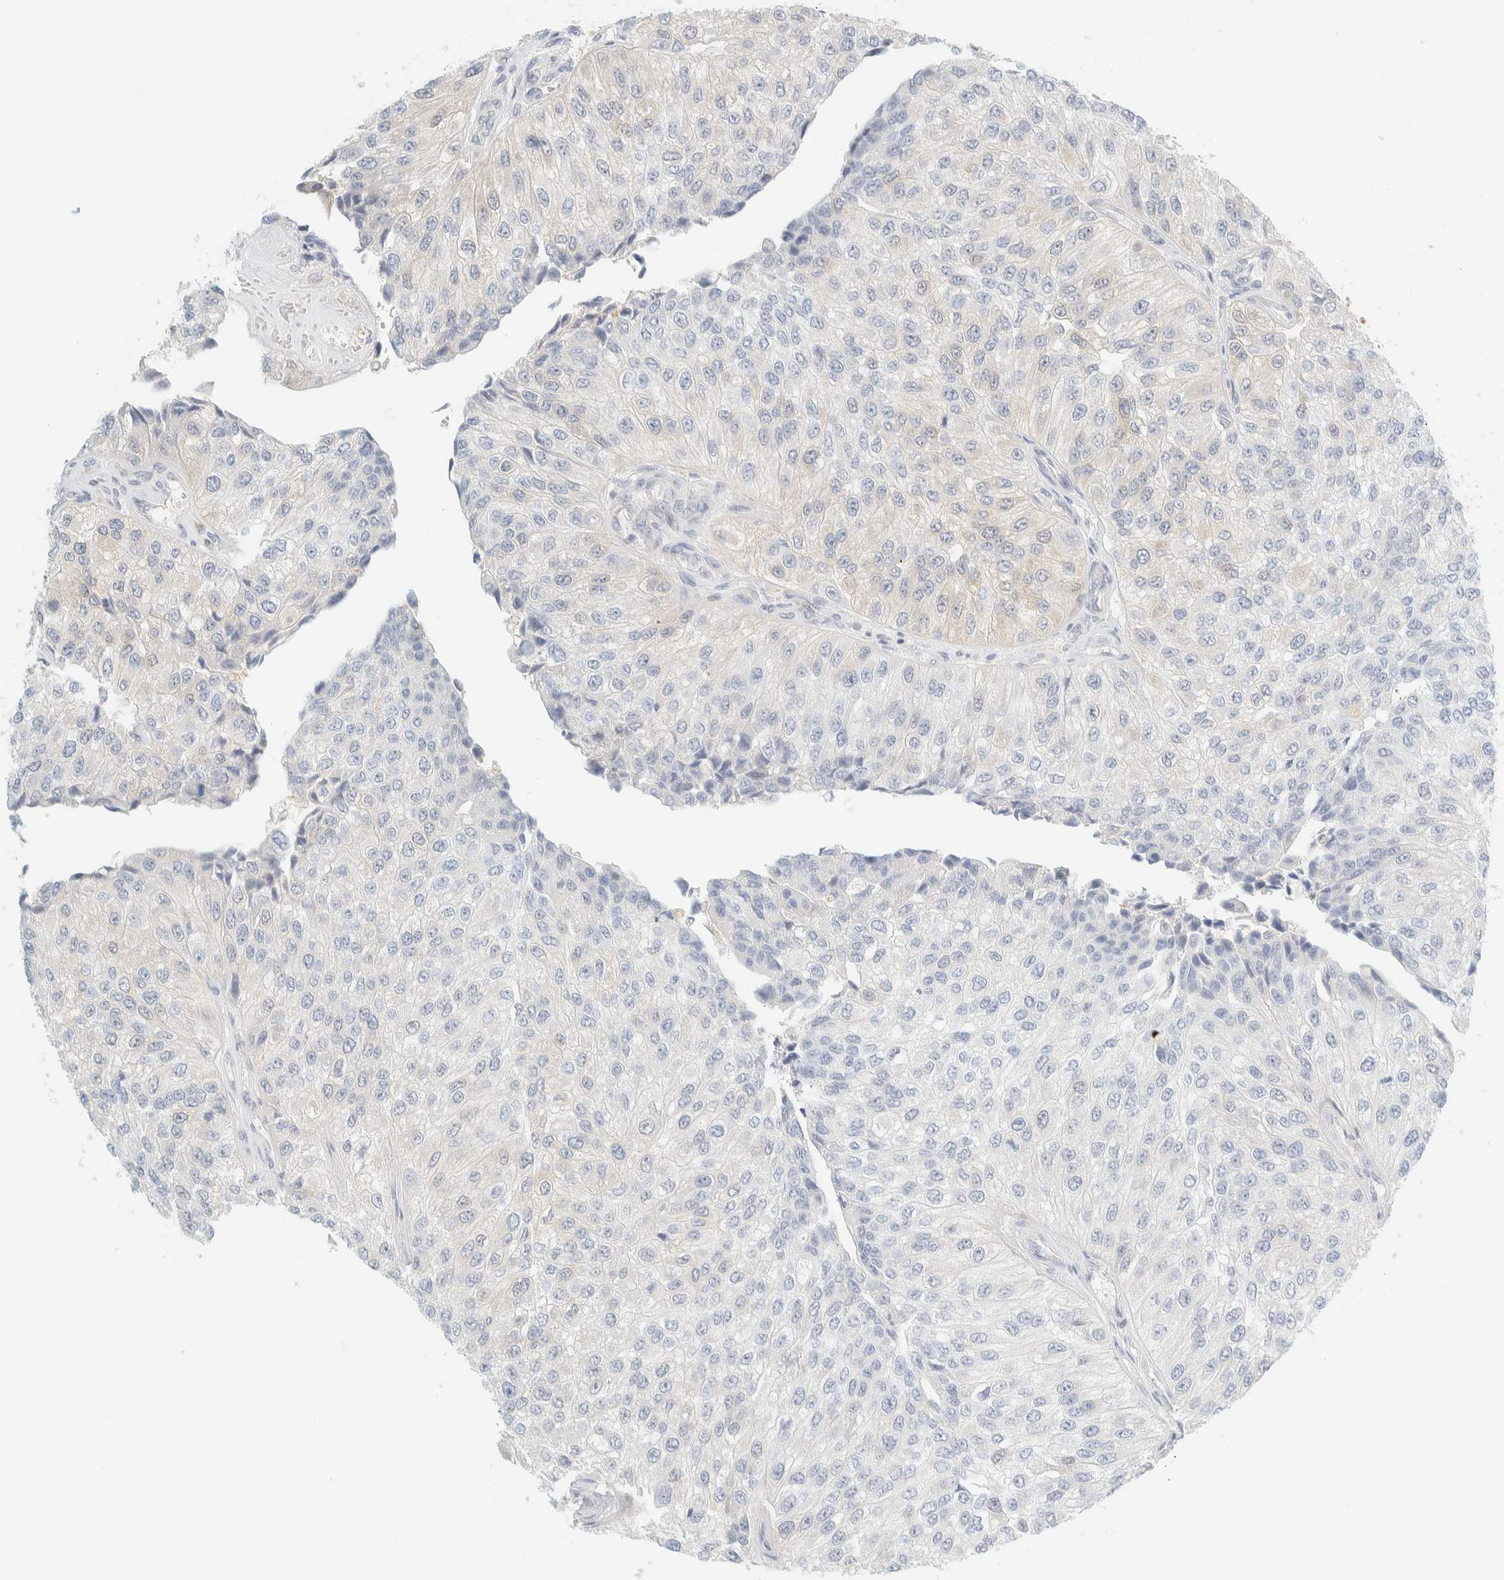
{"staining": {"intensity": "negative", "quantity": "none", "location": "none"}, "tissue": "urothelial cancer", "cell_type": "Tumor cells", "image_type": "cancer", "snomed": [{"axis": "morphology", "description": "Urothelial carcinoma, High grade"}, {"axis": "topography", "description": "Kidney"}, {"axis": "topography", "description": "Urinary bladder"}], "caption": "High magnification brightfield microscopy of urothelial carcinoma (high-grade) stained with DAB (3,3'-diaminobenzidine) (brown) and counterstained with hematoxylin (blue): tumor cells show no significant staining.", "gene": "PCYT2", "patient": {"sex": "male", "age": 77}}